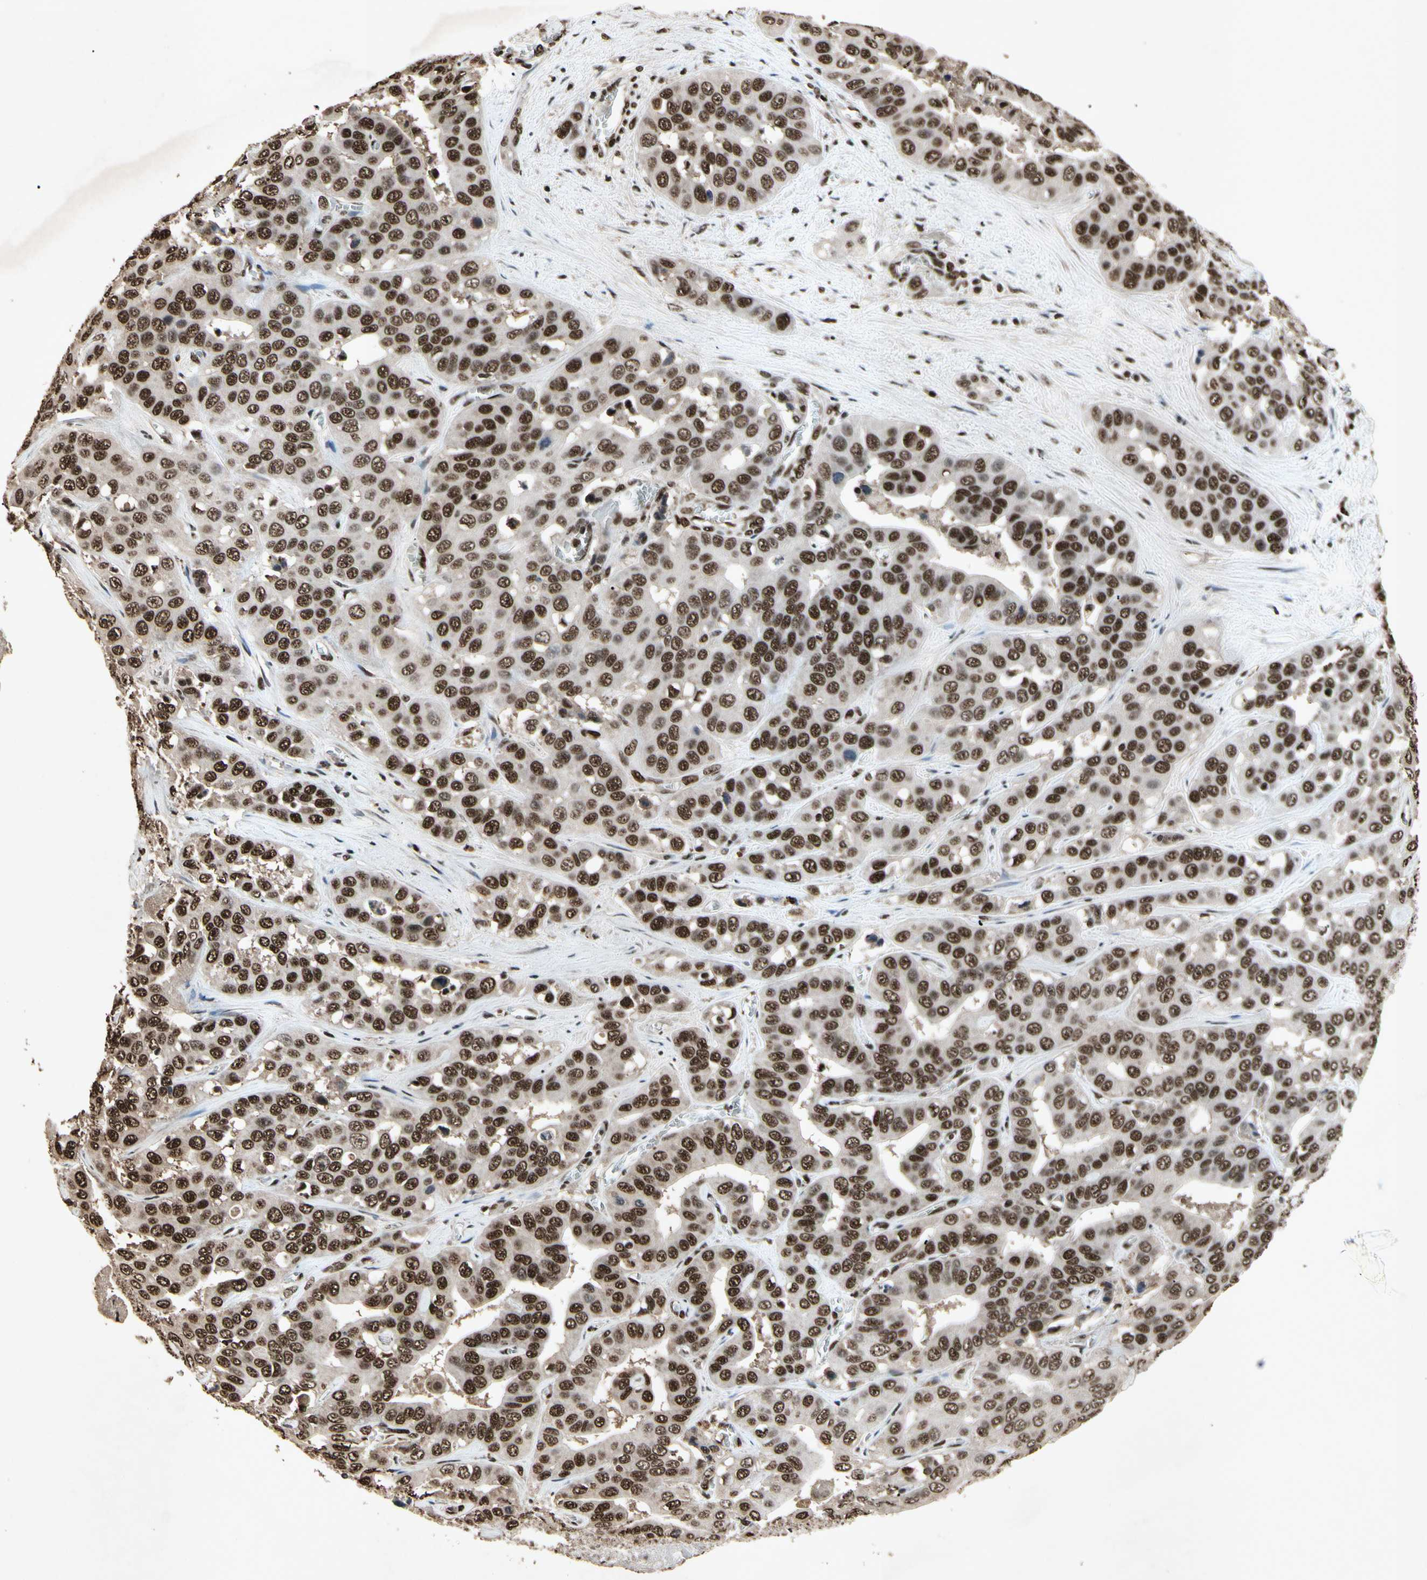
{"staining": {"intensity": "strong", "quantity": ">75%", "location": "nuclear"}, "tissue": "liver cancer", "cell_type": "Tumor cells", "image_type": "cancer", "snomed": [{"axis": "morphology", "description": "Cholangiocarcinoma"}, {"axis": "topography", "description": "Liver"}], "caption": "About >75% of tumor cells in cholangiocarcinoma (liver) display strong nuclear protein staining as visualized by brown immunohistochemical staining.", "gene": "TBX2", "patient": {"sex": "female", "age": 52}}